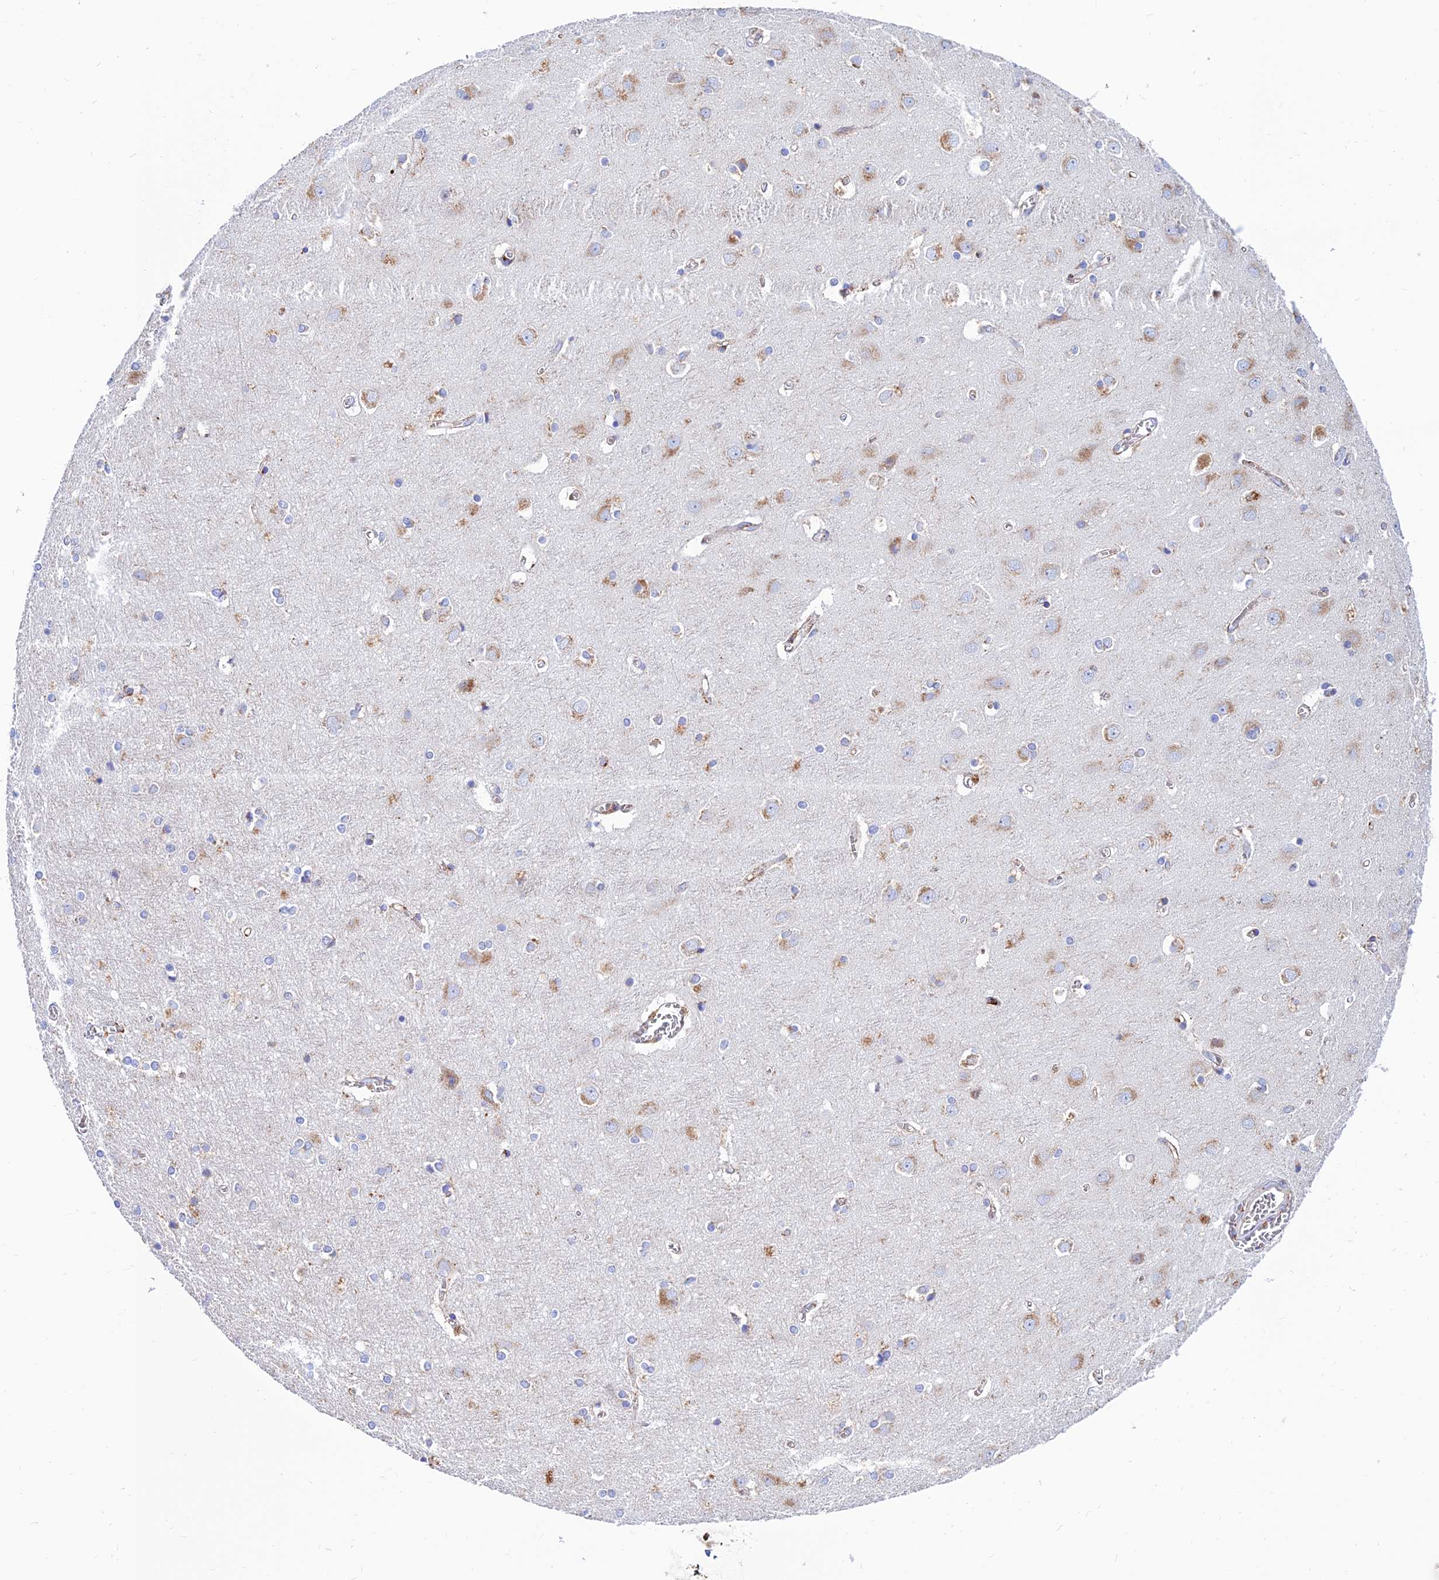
{"staining": {"intensity": "weak", "quantity": "25%-75%", "location": "cytoplasmic/membranous"}, "tissue": "cerebral cortex", "cell_type": "Endothelial cells", "image_type": "normal", "snomed": [{"axis": "morphology", "description": "Normal tissue, NOS"}, {"axis": "topography", "description": "Cerebral cortex"}], "caption": "IHC image of normal cerebral cortex: human cerebral cortex stained using IHC displays low levels of weak protein expression localized specifically in the cytoplasmic/membranous of endothelial cells, appearing as a cytoplasmic/membranous brown color.", "gene": "SPNS1", "patient": {"sex": "male", "age": 54}}